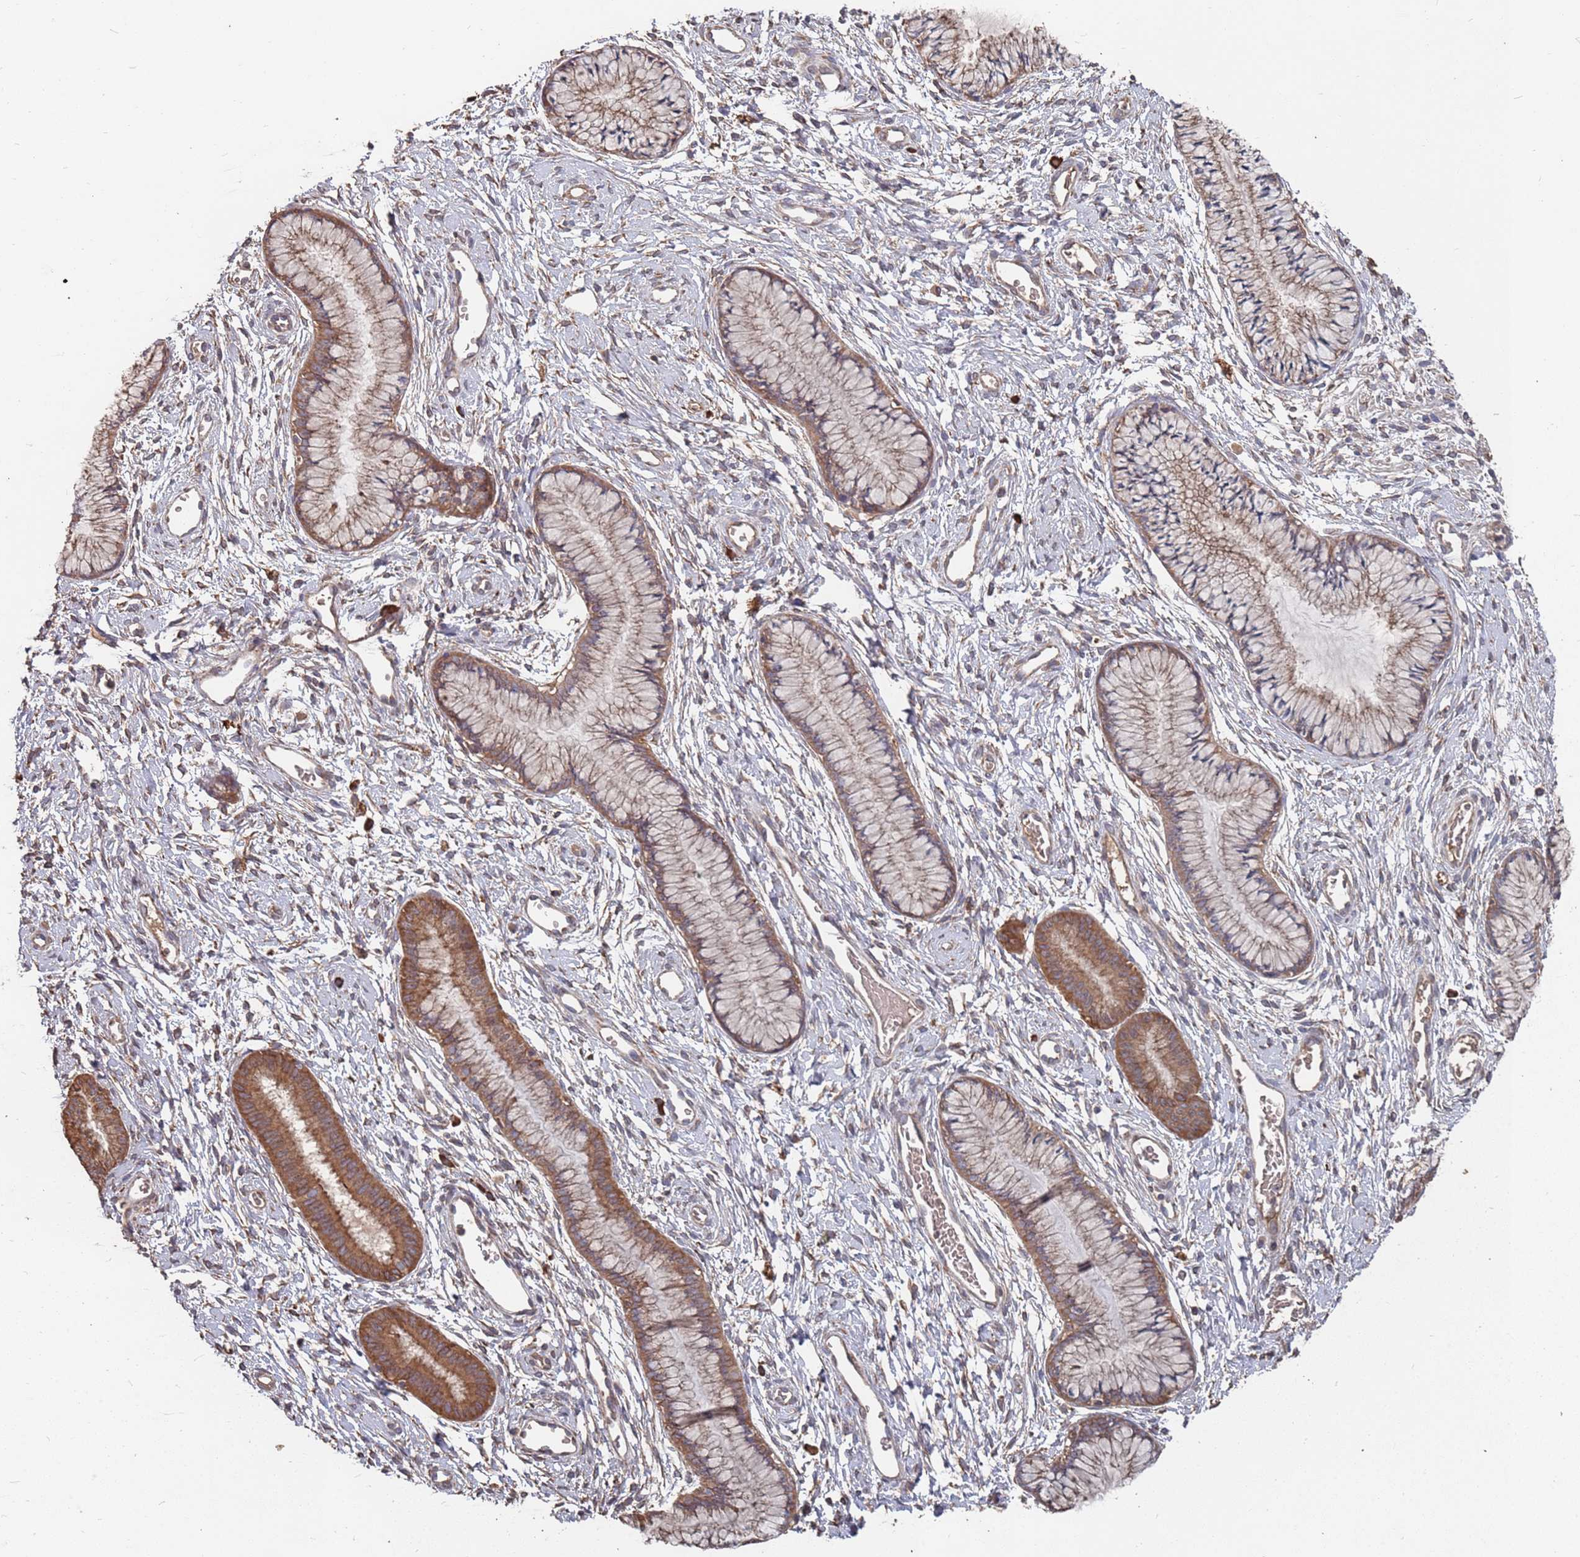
{"staining": {"intensity": "moderate", "quantity": ">75%", "location": "cytoplasmic/membranous"}, "tissue": "cervix", "cell_type": "Glandular cells", "image_type": "normal", "snomed": [{"axis": "morphology", "description": "Normal tissue, NOS"}, {"axis": "topography", "description": "Cervix"}], "caption": "The micrograph reveals immunohistochemical staining of benign cervix. There is moderate cytoplasmic/membranous staining is identified in about >75% of glandular cells.", "gene": "ATG5", "patient": {"sex": "female", "age": 42}}